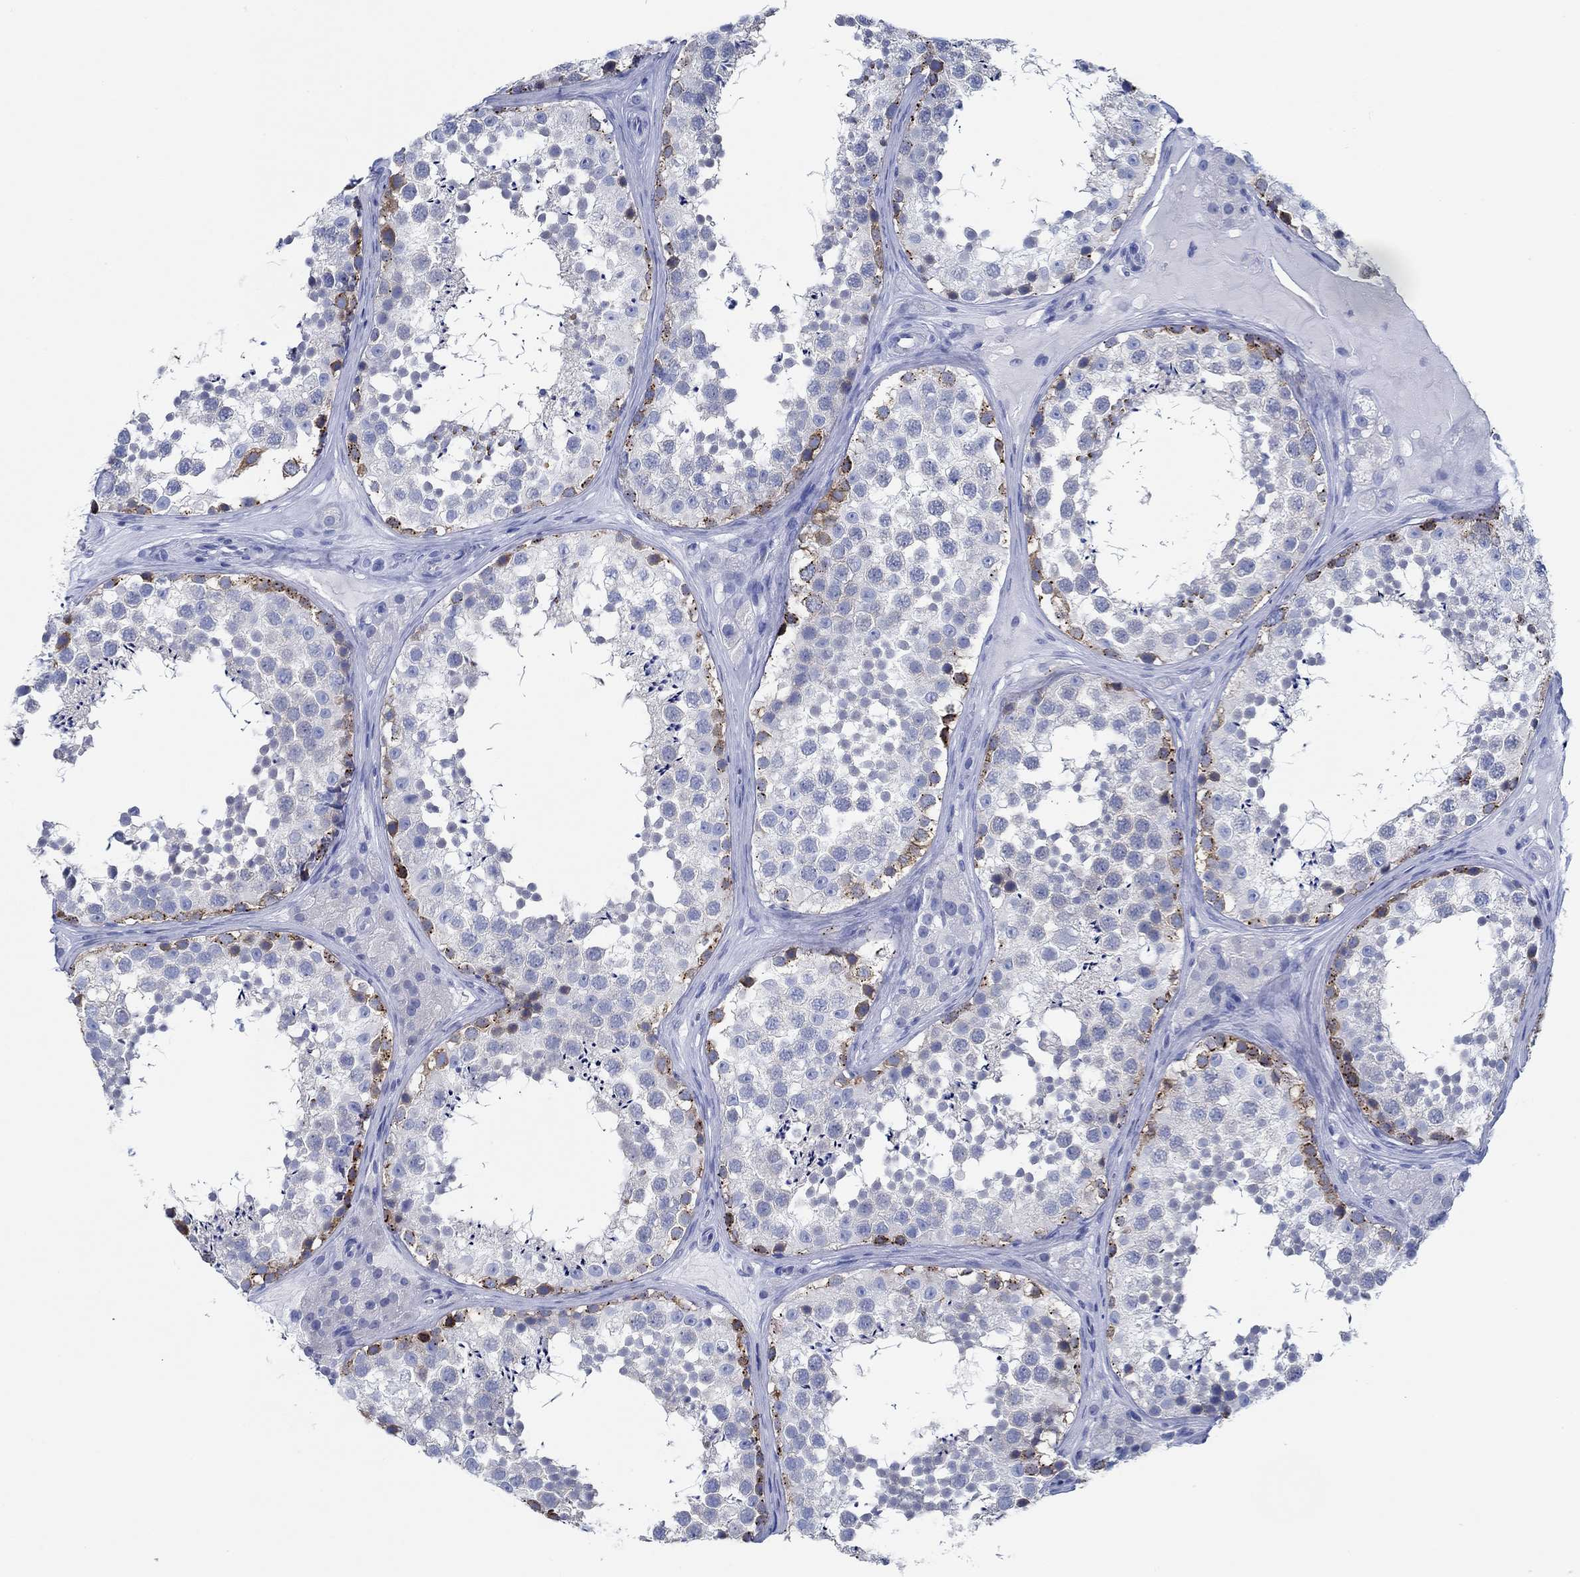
{"staining": {"intensity": "strong", "quantity": "<25%", "location": "cytoplasmic/membranous"}, "tissue": "testis", "cell_type": "Cells in seminiferous ducts", "image_type": "normal", "snomed": [{"axis": "morphology", "description": "Normal tissue, NOS"}, {"axis": "topography", "description": "Testis"}], "caption": "Cells in seminiferous ducts exhibit medium levels of strong cytoplasmic/membranous expression in approximately <25% of cells in unremarkable testis.", "gene": "ZNF671", "patient": {"sex": "male", "age": 41}}